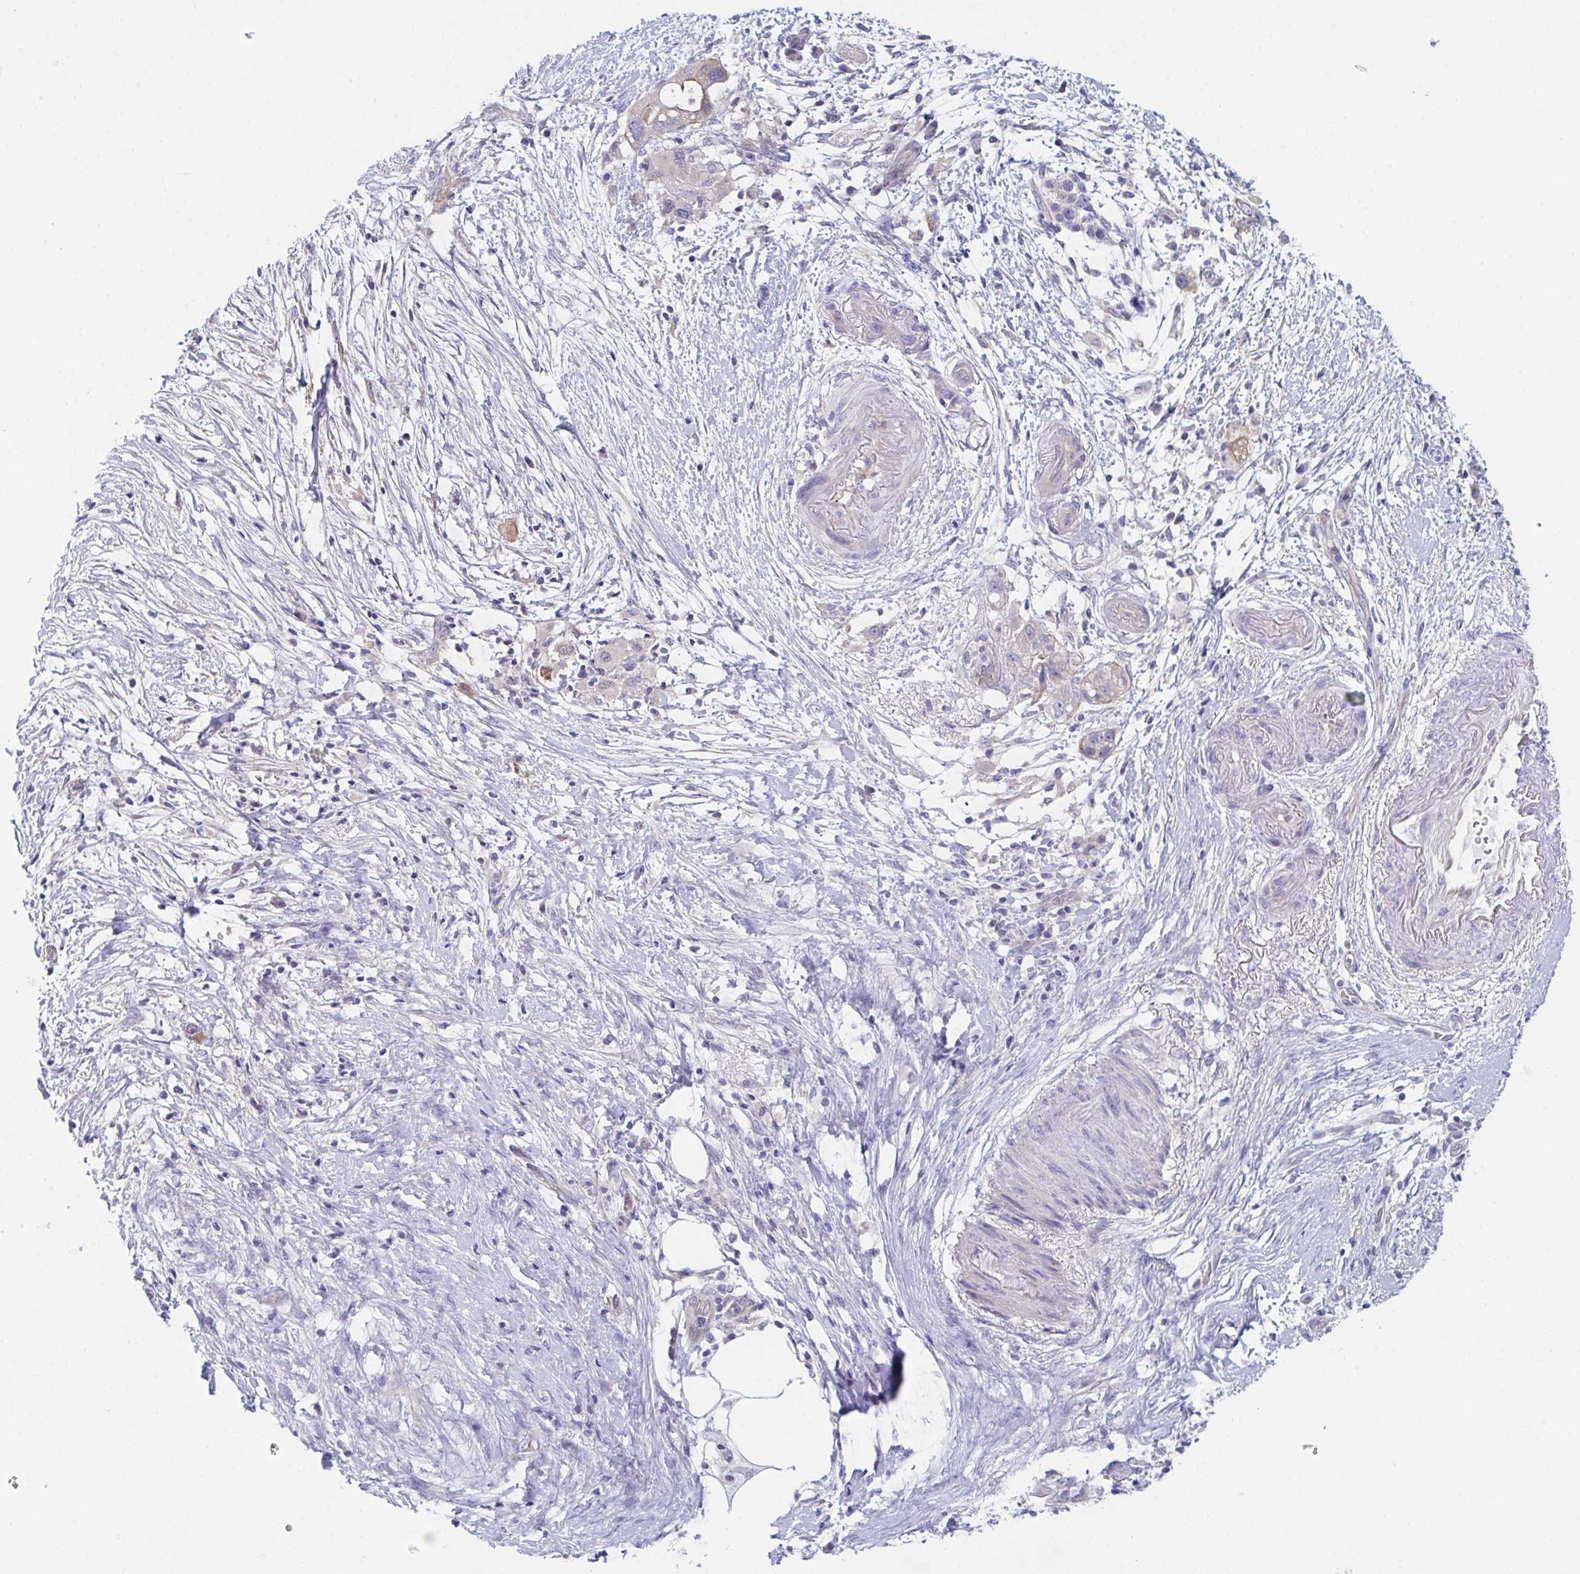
{"staining": {"intensity": "weak", "quantity": "25%-75%", "location": "cytoplasmic/membranous"}, "tissue": "pancreatic cancer", "cell_type": "Tumor cells", "image_type": "cancer", "snomed": [{"axis": "morphology", "description": "Adenocarcinoma, NOS"}, {"axis": "topography", "description": "Pancreas"}], "caption": "Pancreatic adenocarcinoma stained with DAB (3,3'-diaminobenzidine) immunohistochemistry (IHC) demonstrates low levels of weak cytoplasmic/membranous expression in about 25%-75% of tumor cells.", "gene": "P2RX3", "patient": {"sex": "female", "age": 72}}